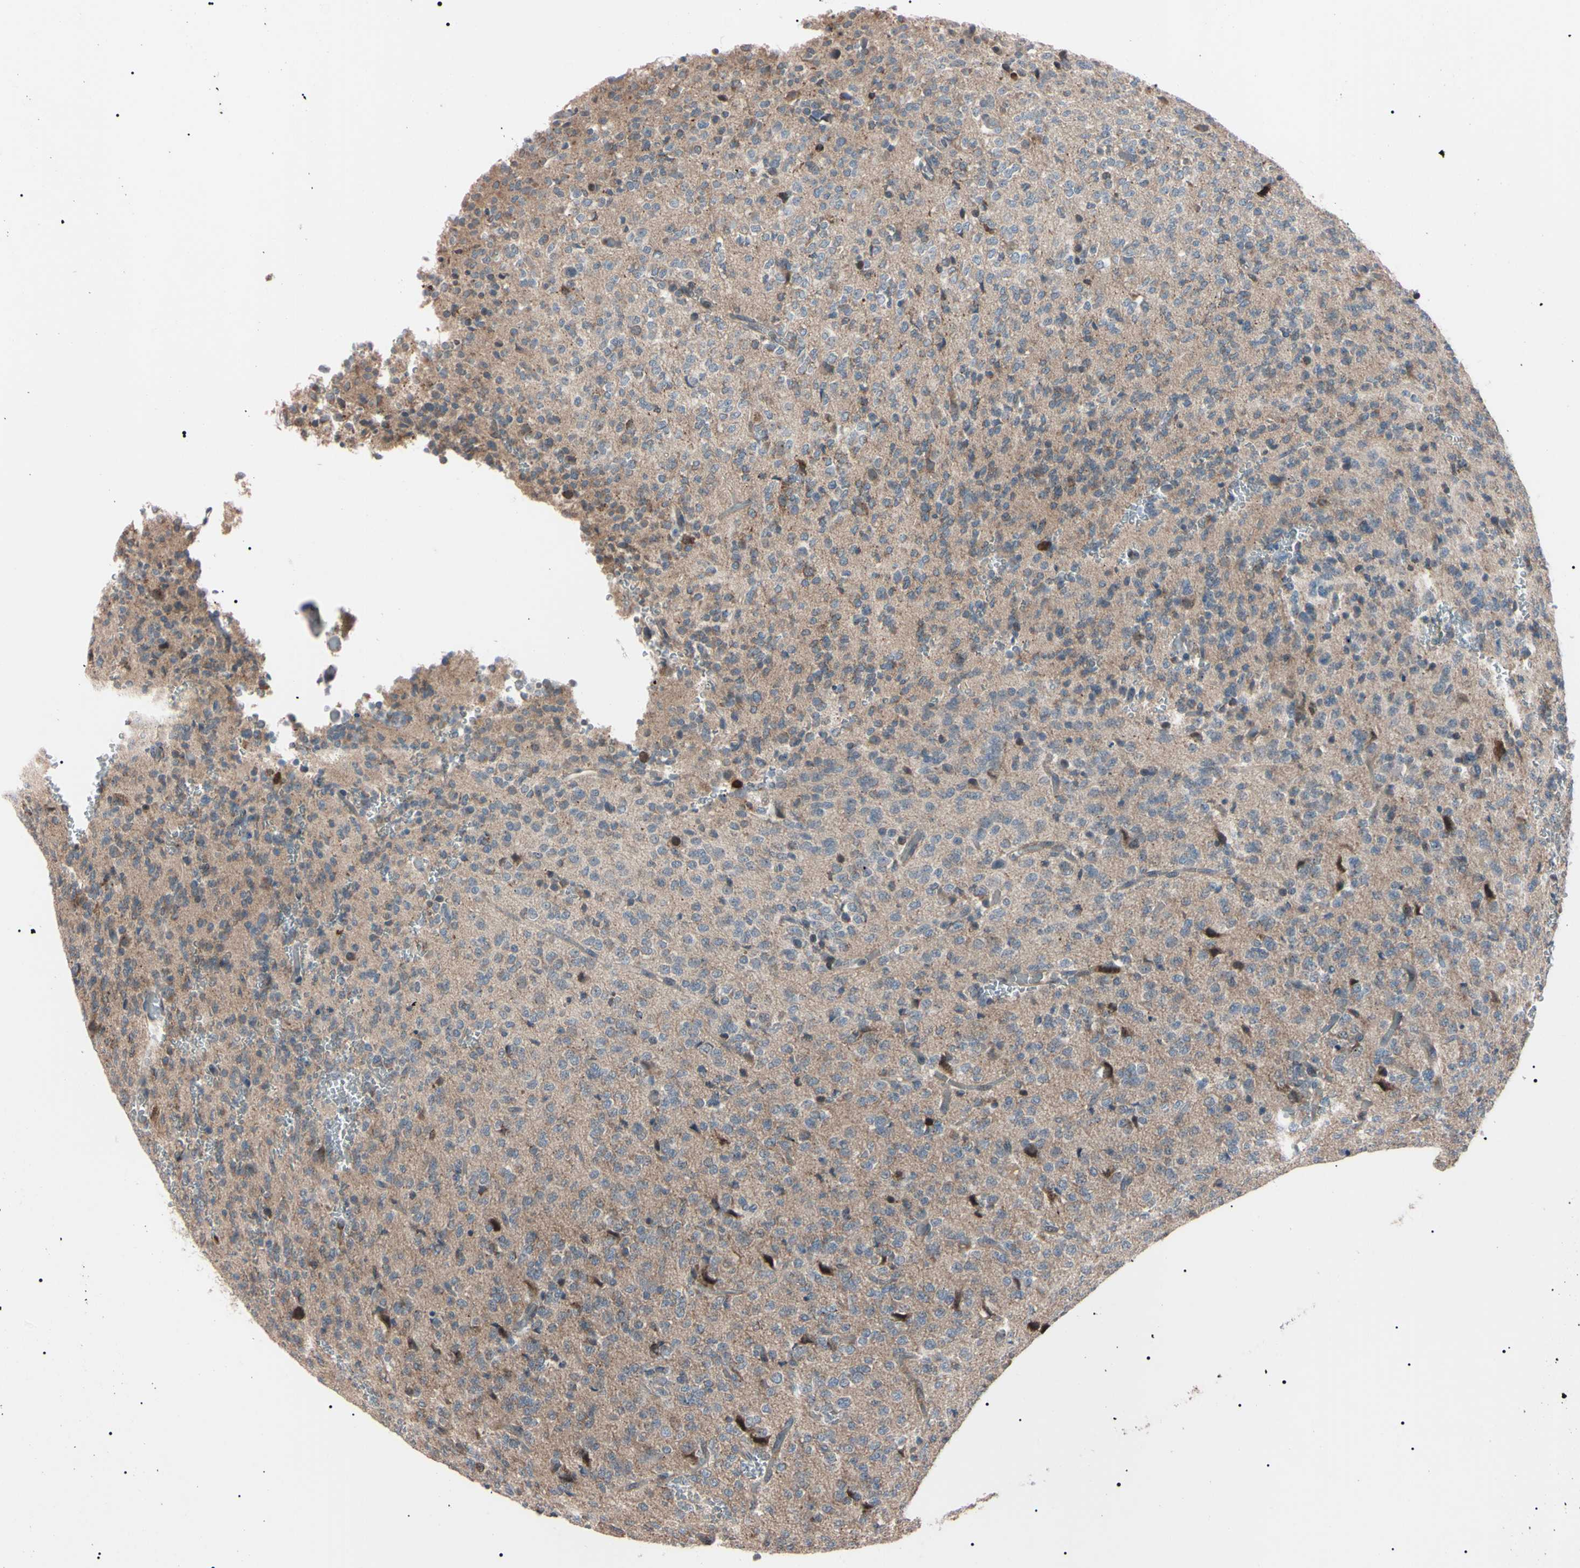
{"staining": {"intensity": "moderate", "quantity": "<25%", "location": "nuclear"}, "tissue": "glioma", "cell_type": "Tumor cells", "image_type": "cancer", "snomed": [{"axis": "morphology", "description": "Glioma, malignant, Low grade"}, {"axis": "topography", "description": "Brain"}], "caption": "This photomicrograph displays malignant glioma (low-grade) stained with IHC to label a protein in brown. The nuclear of tumor cells show moderate positivity for the protein. Nuclei are counter-stained blue.", "gene": "TRAF5", "patient": {"sex": "male", "age": 38}}